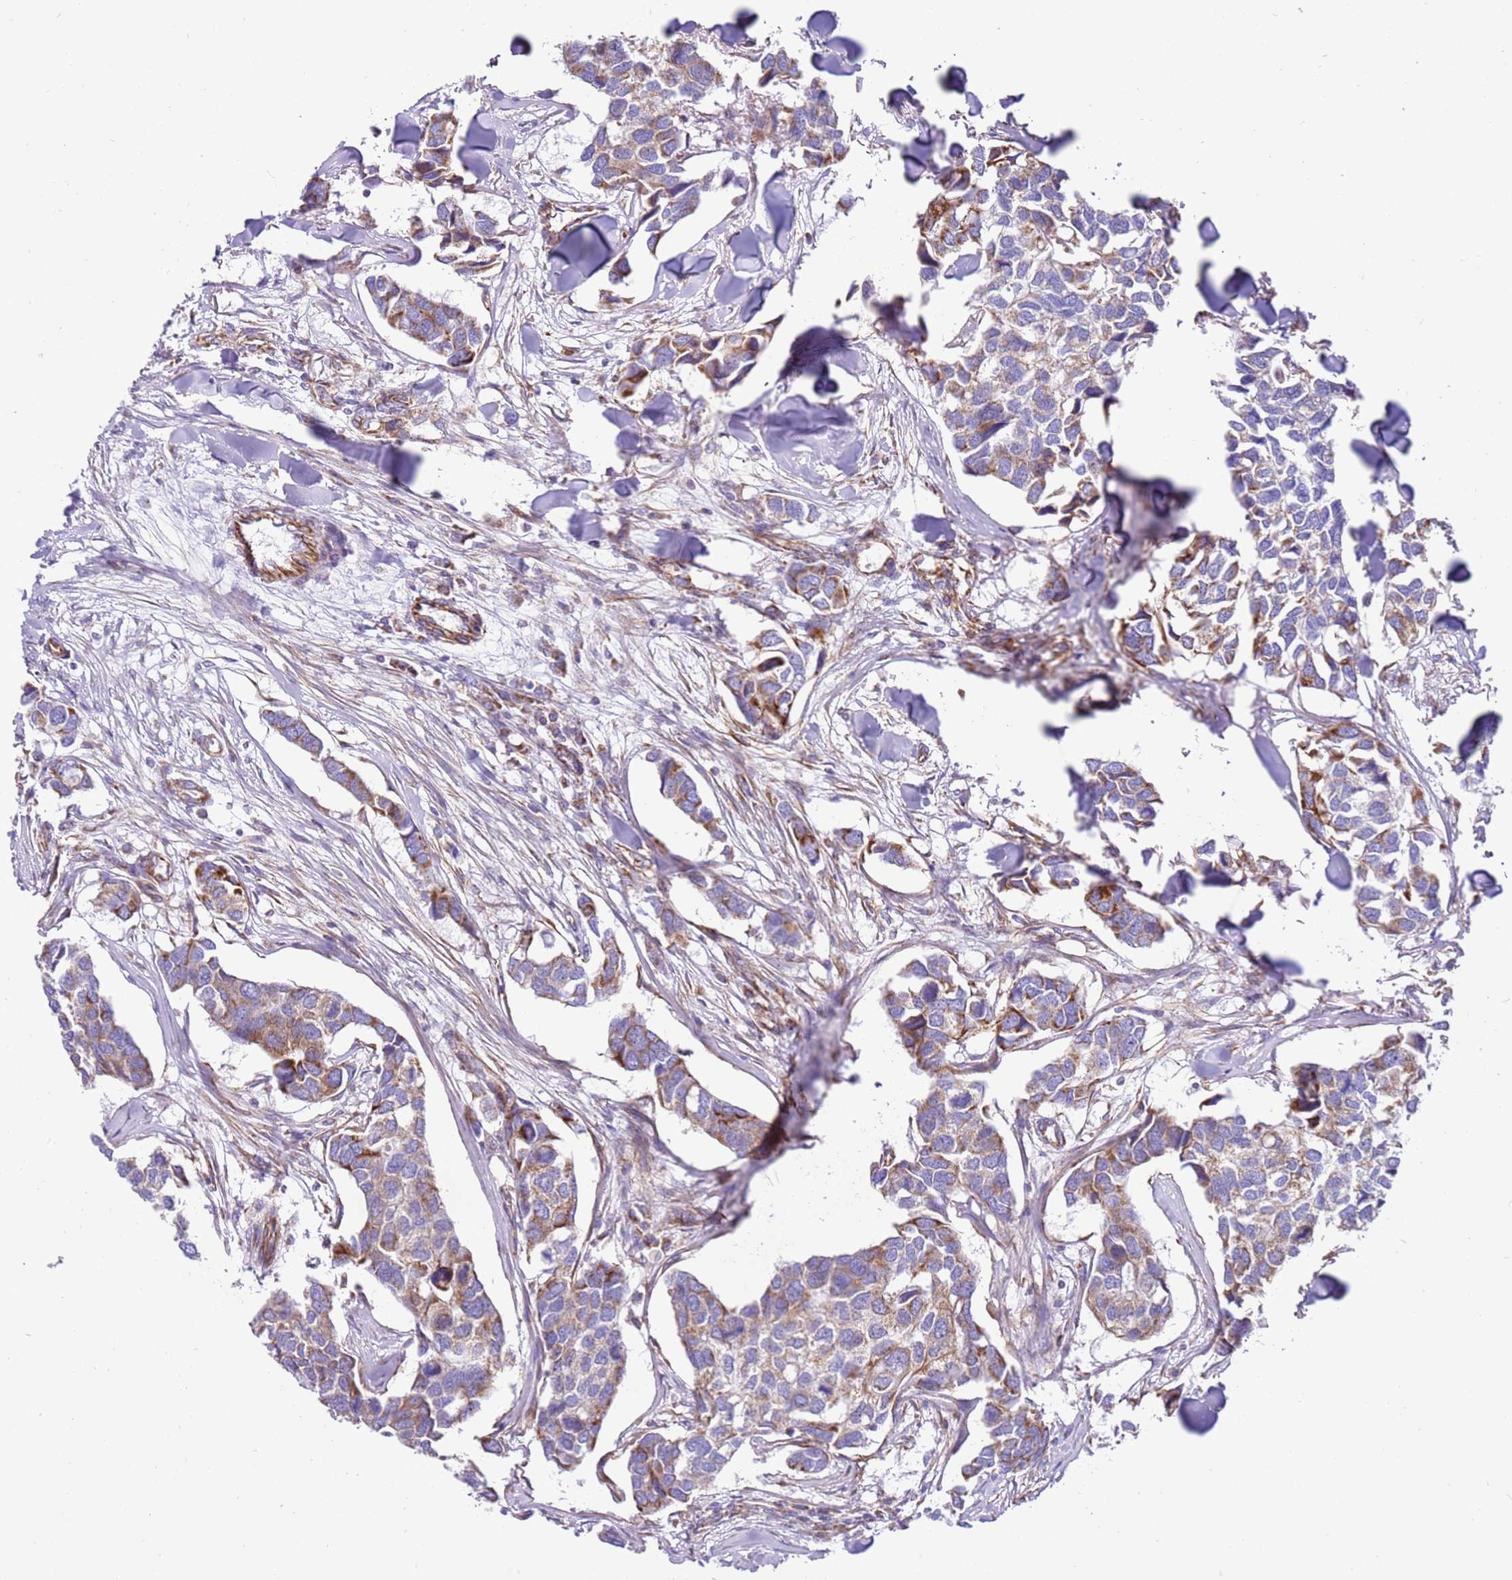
{"staining": {"intensity": "moderate", "quantity": "<25%", "location": "cytoplasmic/membranous"}, "tissue": "breast cancer", "cell_type": "Tumor cells", "image_type": "cancer", "snomed": [{"axis": "morphology", "description": "Duct carcinoma"}, {"axis": "topography", "description": "Breast"}], "caption": "The micrograph demonstrates immunohistochemical staining of invasive ductal carcinoma (breast). There is moderate cytoplasmic/membranous staining is seen in approximately <25% of tumor cells.", "gene": "MRPL20", "patient": {"sex": "female", "age": 83}}